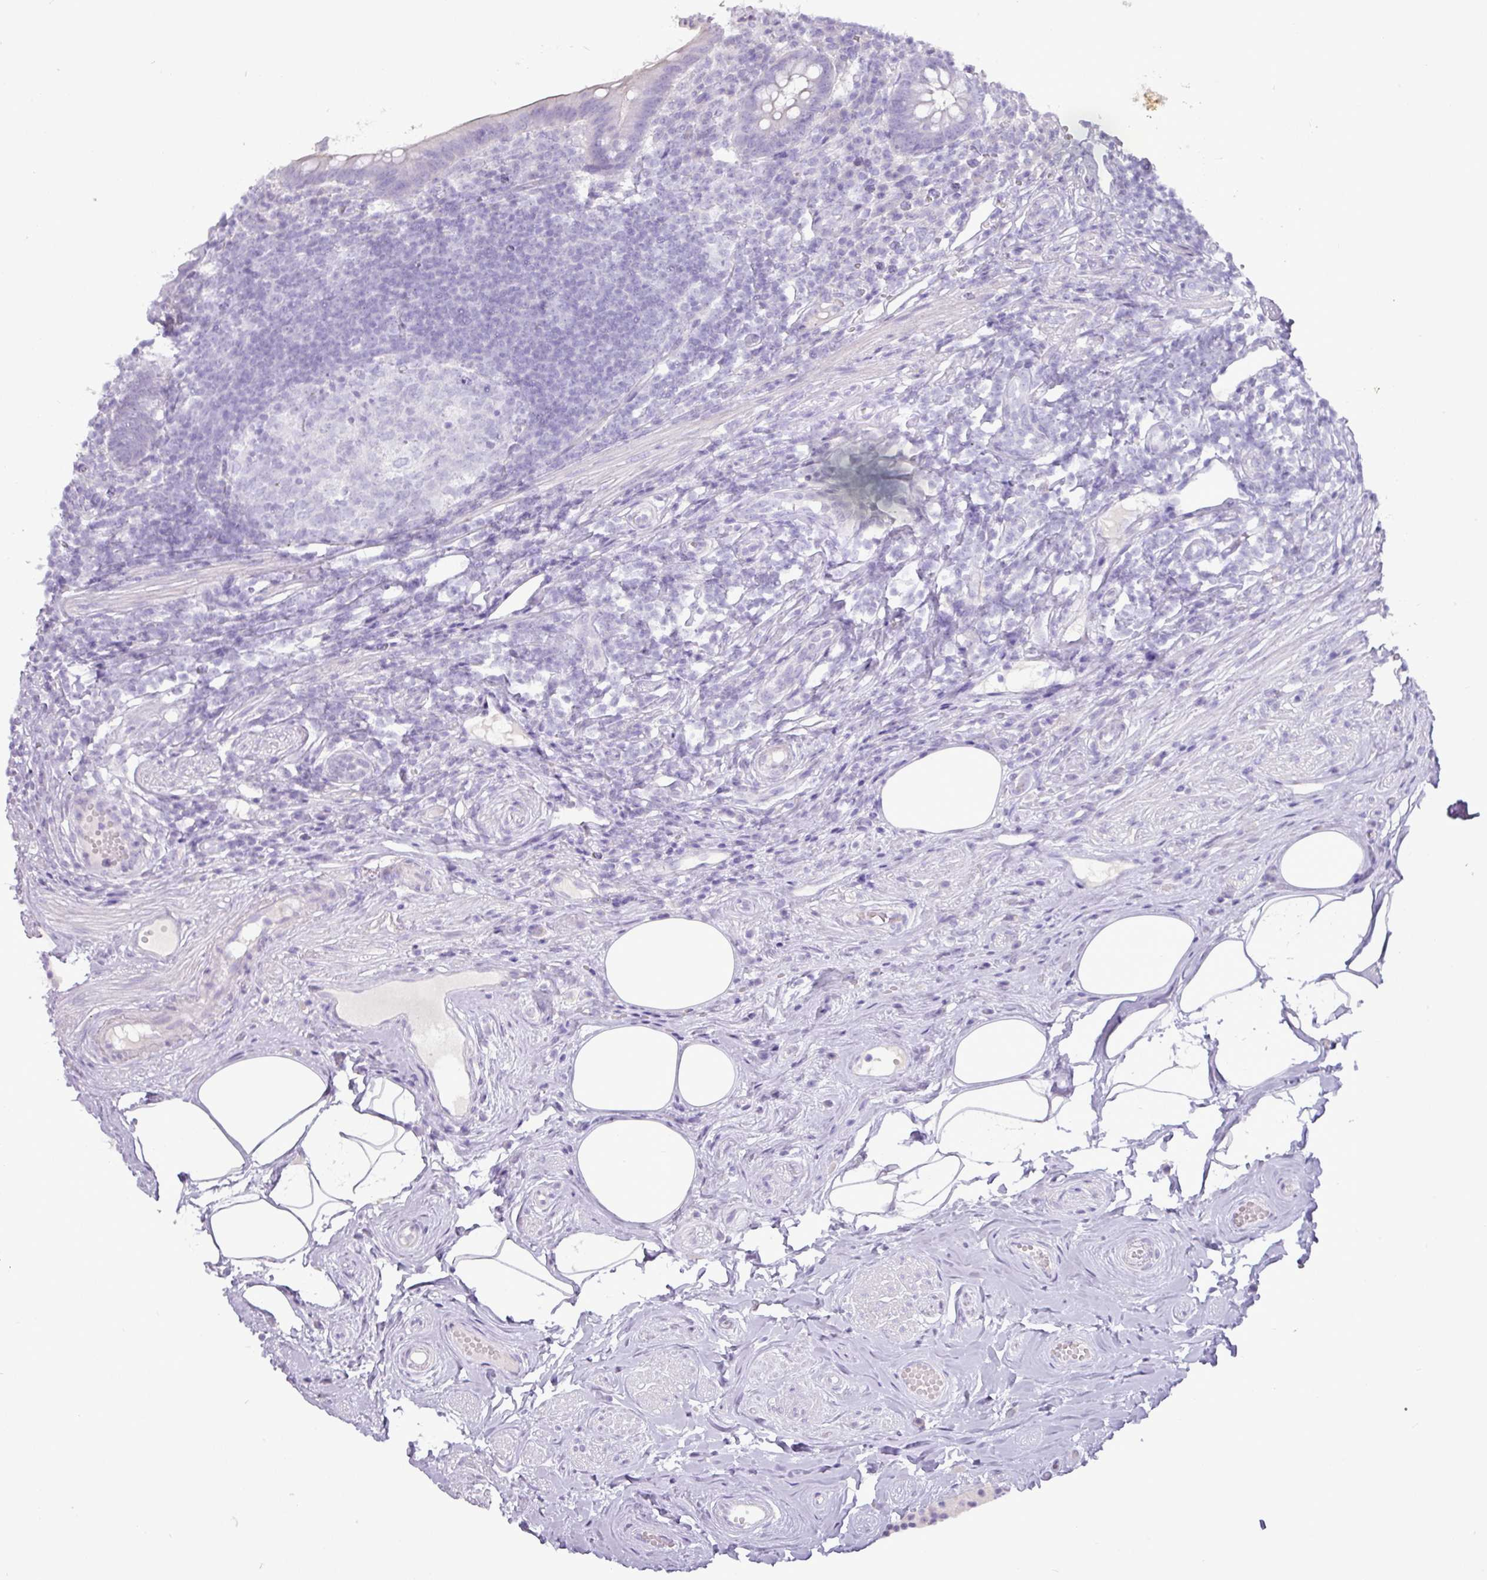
{"staining": {"intensity": "negative", "quantity": "none", "location": "none"}, "tissue": "appendix", "cell_type": "Glandular cells", "image_type": "normal", "snomed": [{"axis": "morphology", "description": "Normal tissue, NOS"}, {"axis": "topography", "description": "Appendix"}], "caption": "This histopathology image is of normal appendix stained with immunohistochemistry (IHC) to label a protein in brown with the nuclei are counter-stained blue. There is no positivity in glandular cells. (IHC, brightfield microscopy, high magnification).", "gene": "GSTA1", "patient": {"sex": "female", "age": 56}}